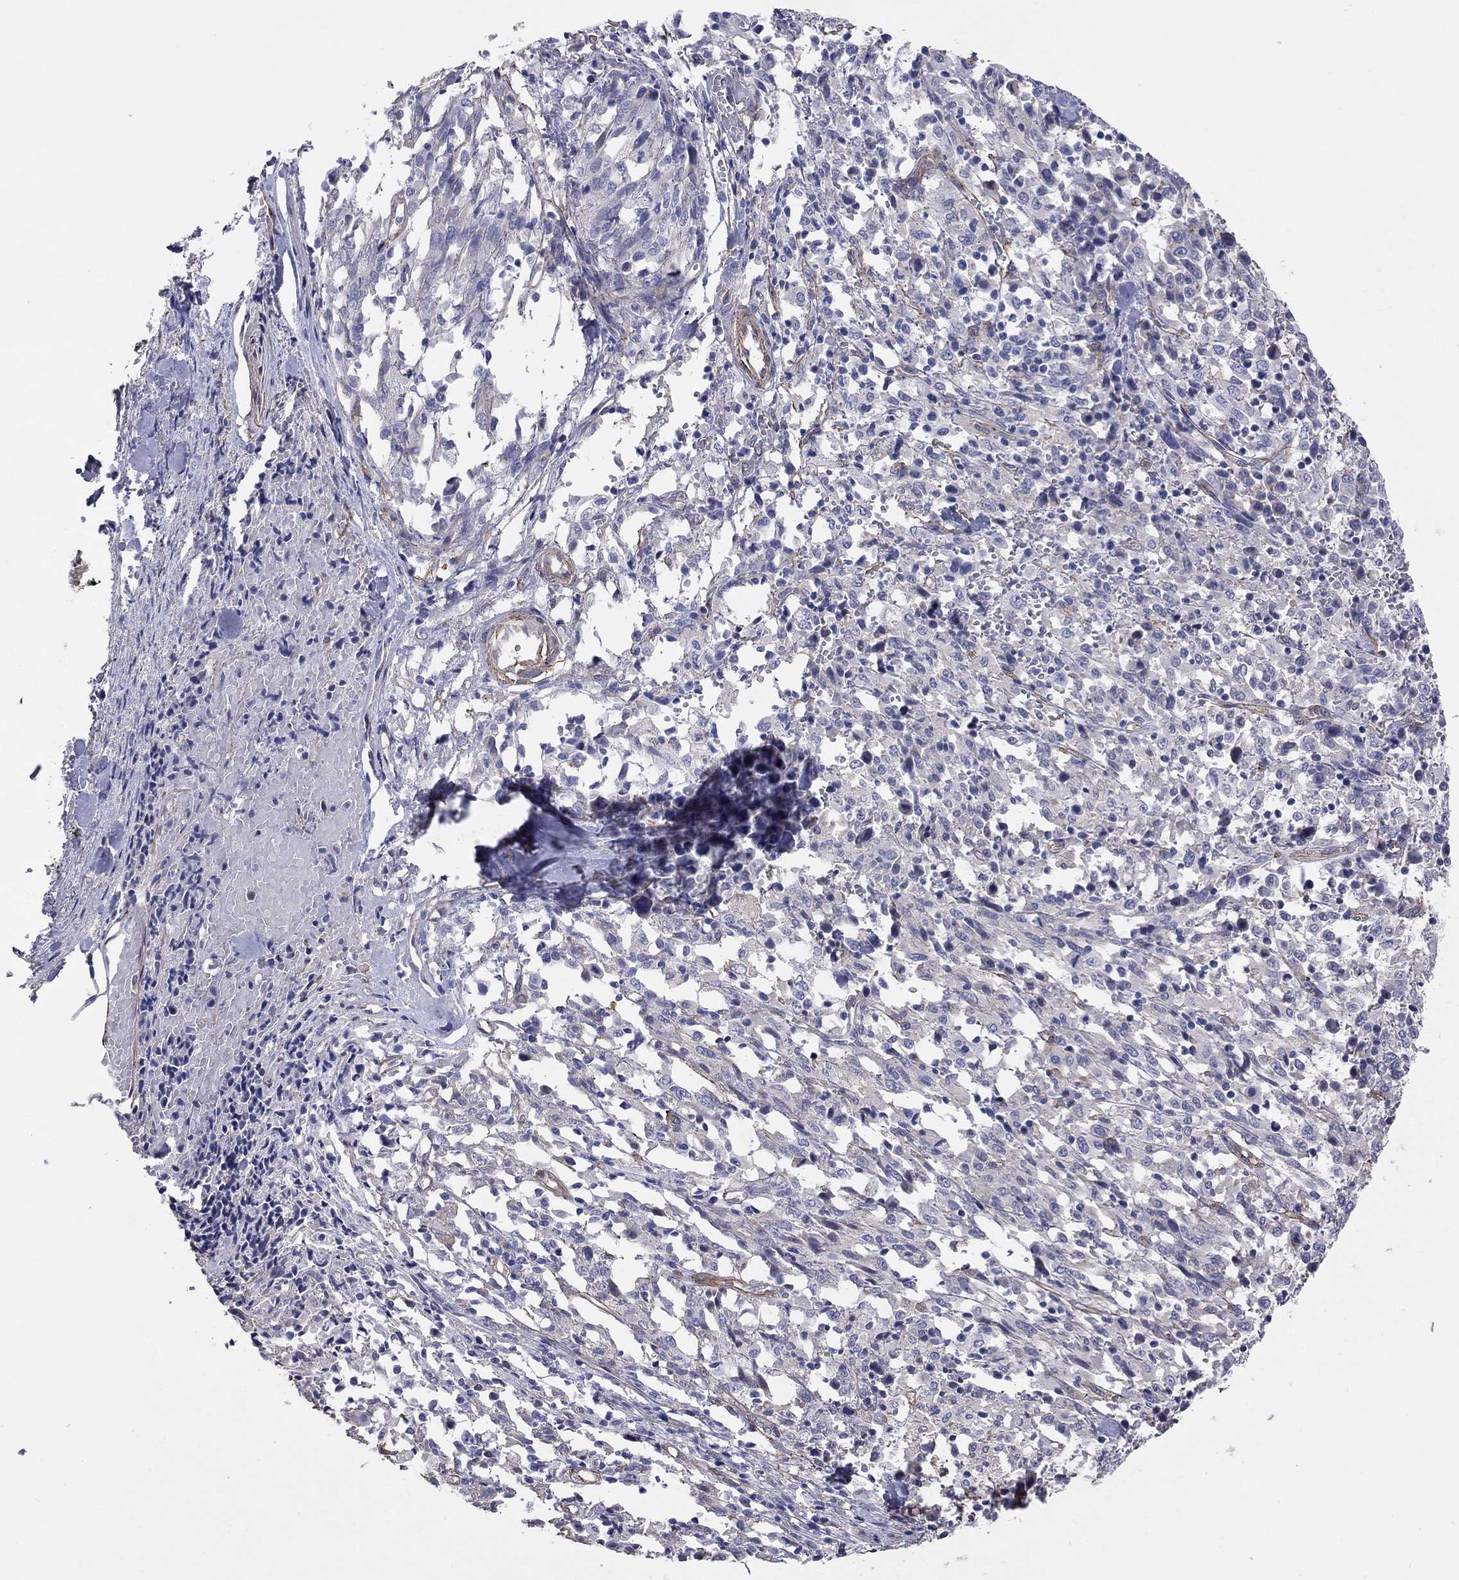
{"staining": {"intensity": "negative", "quantity": "none", "location": "none"}, "tissue": "melanoma", "cell_type": "Tumor cells", "image_type": "cancer", "snomed": [{"axis": "morphology", "description": "Malignant melanoma, NOS"}, {"axis": "topography", "description": "Skin"}], "caption": "Tumor cells show no significant protein staining in melanoma.", "gene": "TCHH", "patient": {"sex": "female", "age": 91}}